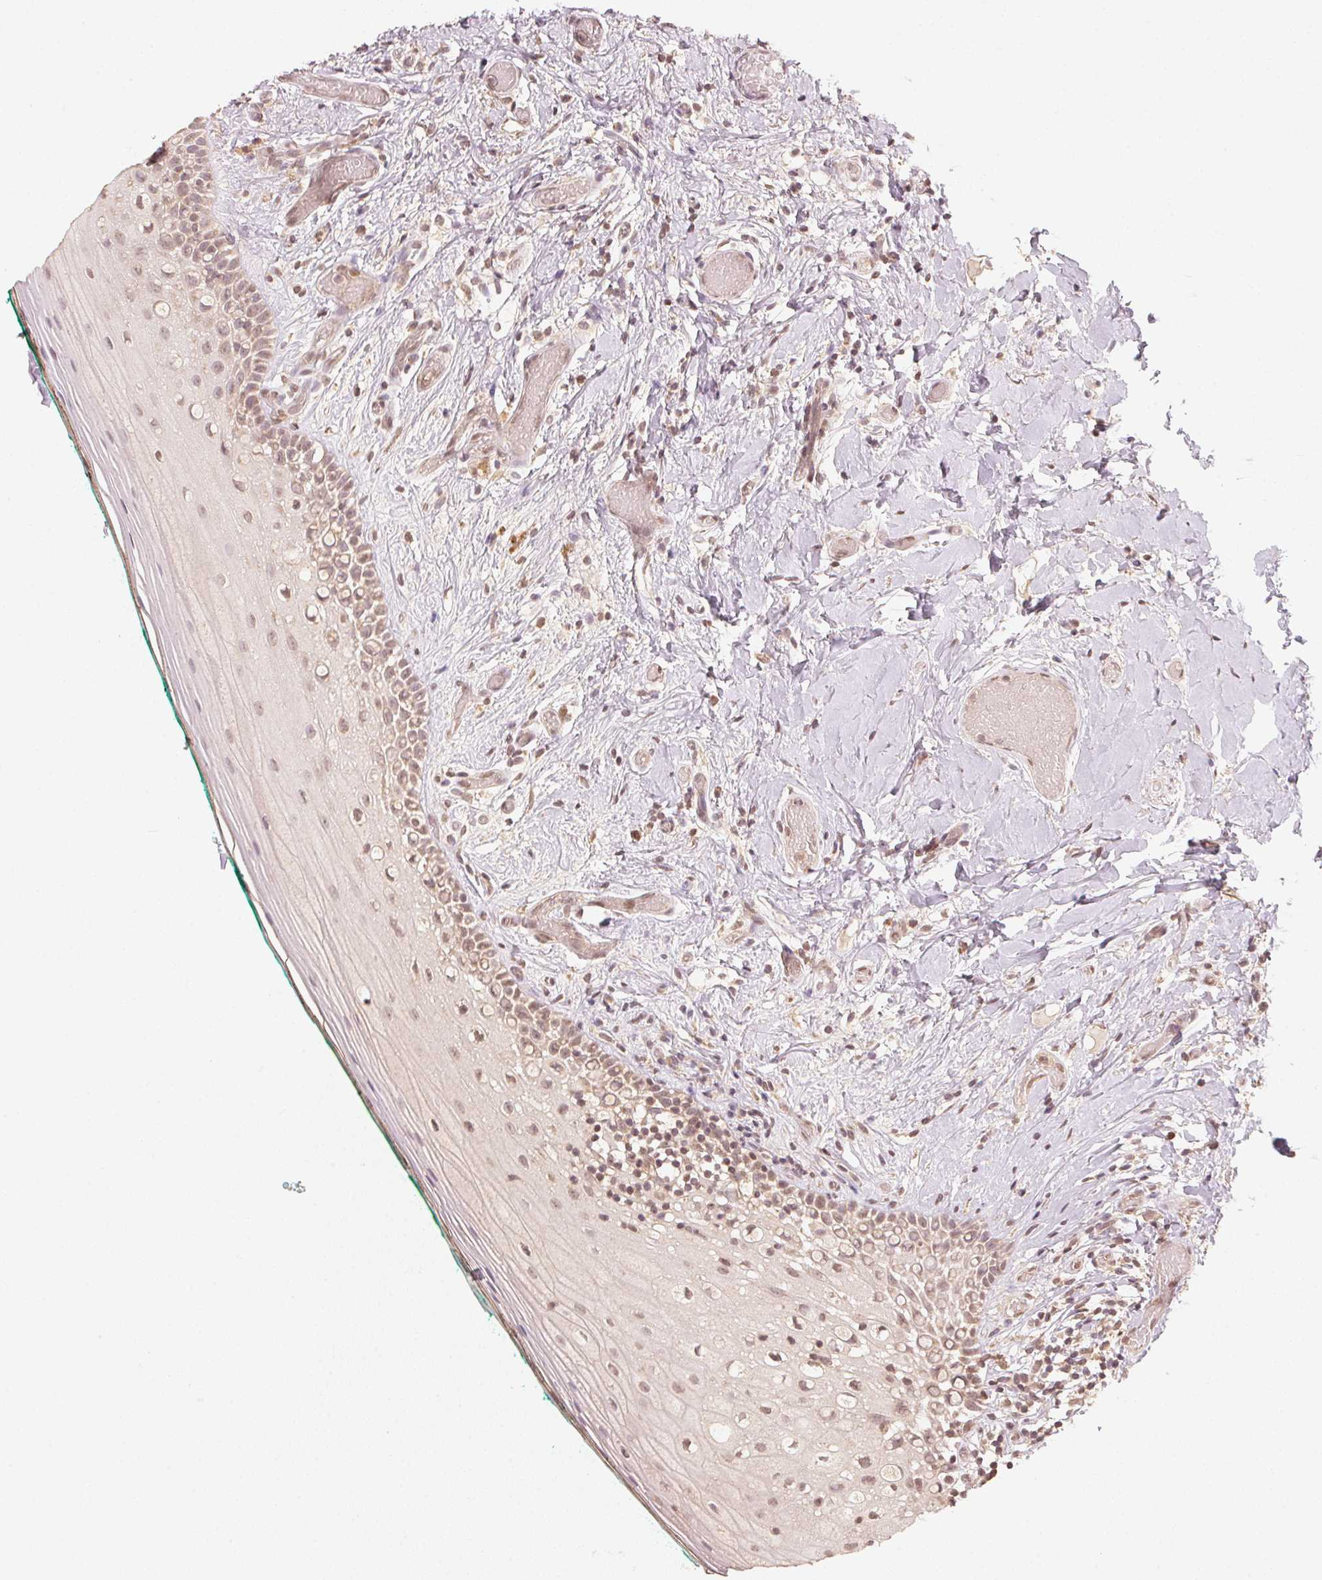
{"staining": {"intensity": "moderate", "quantity": "25%-75%", "location": "nuclear"}, "tissue": "oral mucosa", "cell_type": "Squamous epithelial cells", "image_type": "normal", "snomed": [{"axis": "morphology", "description": "Normal tissue, NOS"}, {"axis": "topography", "description": "Oral tissue"}], "caption": "Immunohistochemical staining of benign human oral mucosa exhibits 25%-75% levels of moderate nuclear protein positivity in approximately 25%-75% of squamous epithelial cells.", "gene": "C2orf73", "patient": {"sex": "female", "age": 83}}